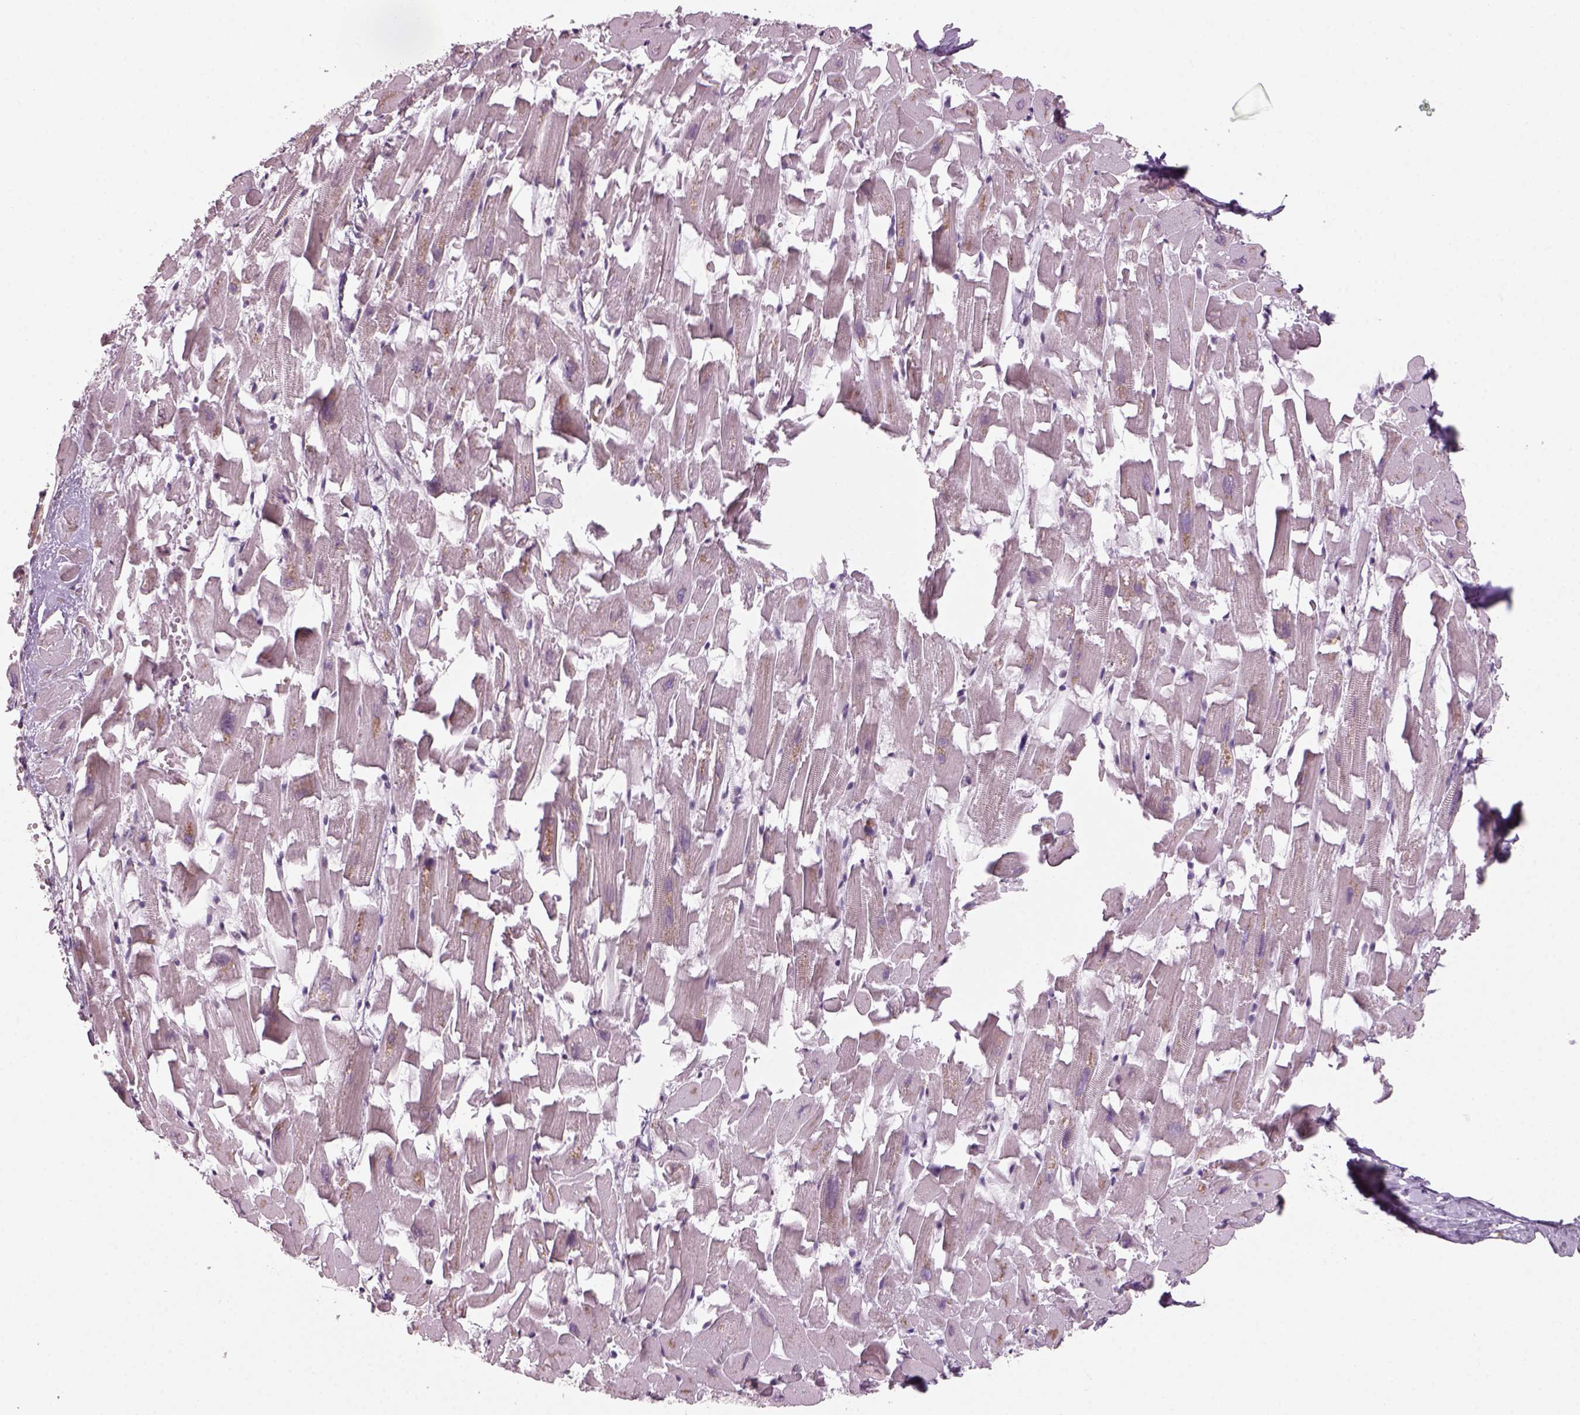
{"staining": {"intensity": "negative", "quantity": "none", "location": "none"}, "tissue": "heart muscle", "cell_type": "Cardiomyocytes", "image_type": "normal", "snomed": [{"axis": "morphology", "description": "Normal tissue, NOS"}, {"axis": "topography", "description": "Heart"}], "caption": "High magnification brightfield microscopy of normal heart muscle stained with DAB (3,3'-diaminobenzidine) (brown) and counterstained with hematoxylin (blue): cardiomyocytes show no significant positivity. (DAB immunohistochemistry with hematoxylin counter stain).", "gene": "NAT8B", "patient": {"sex": "female", "age": 64}}